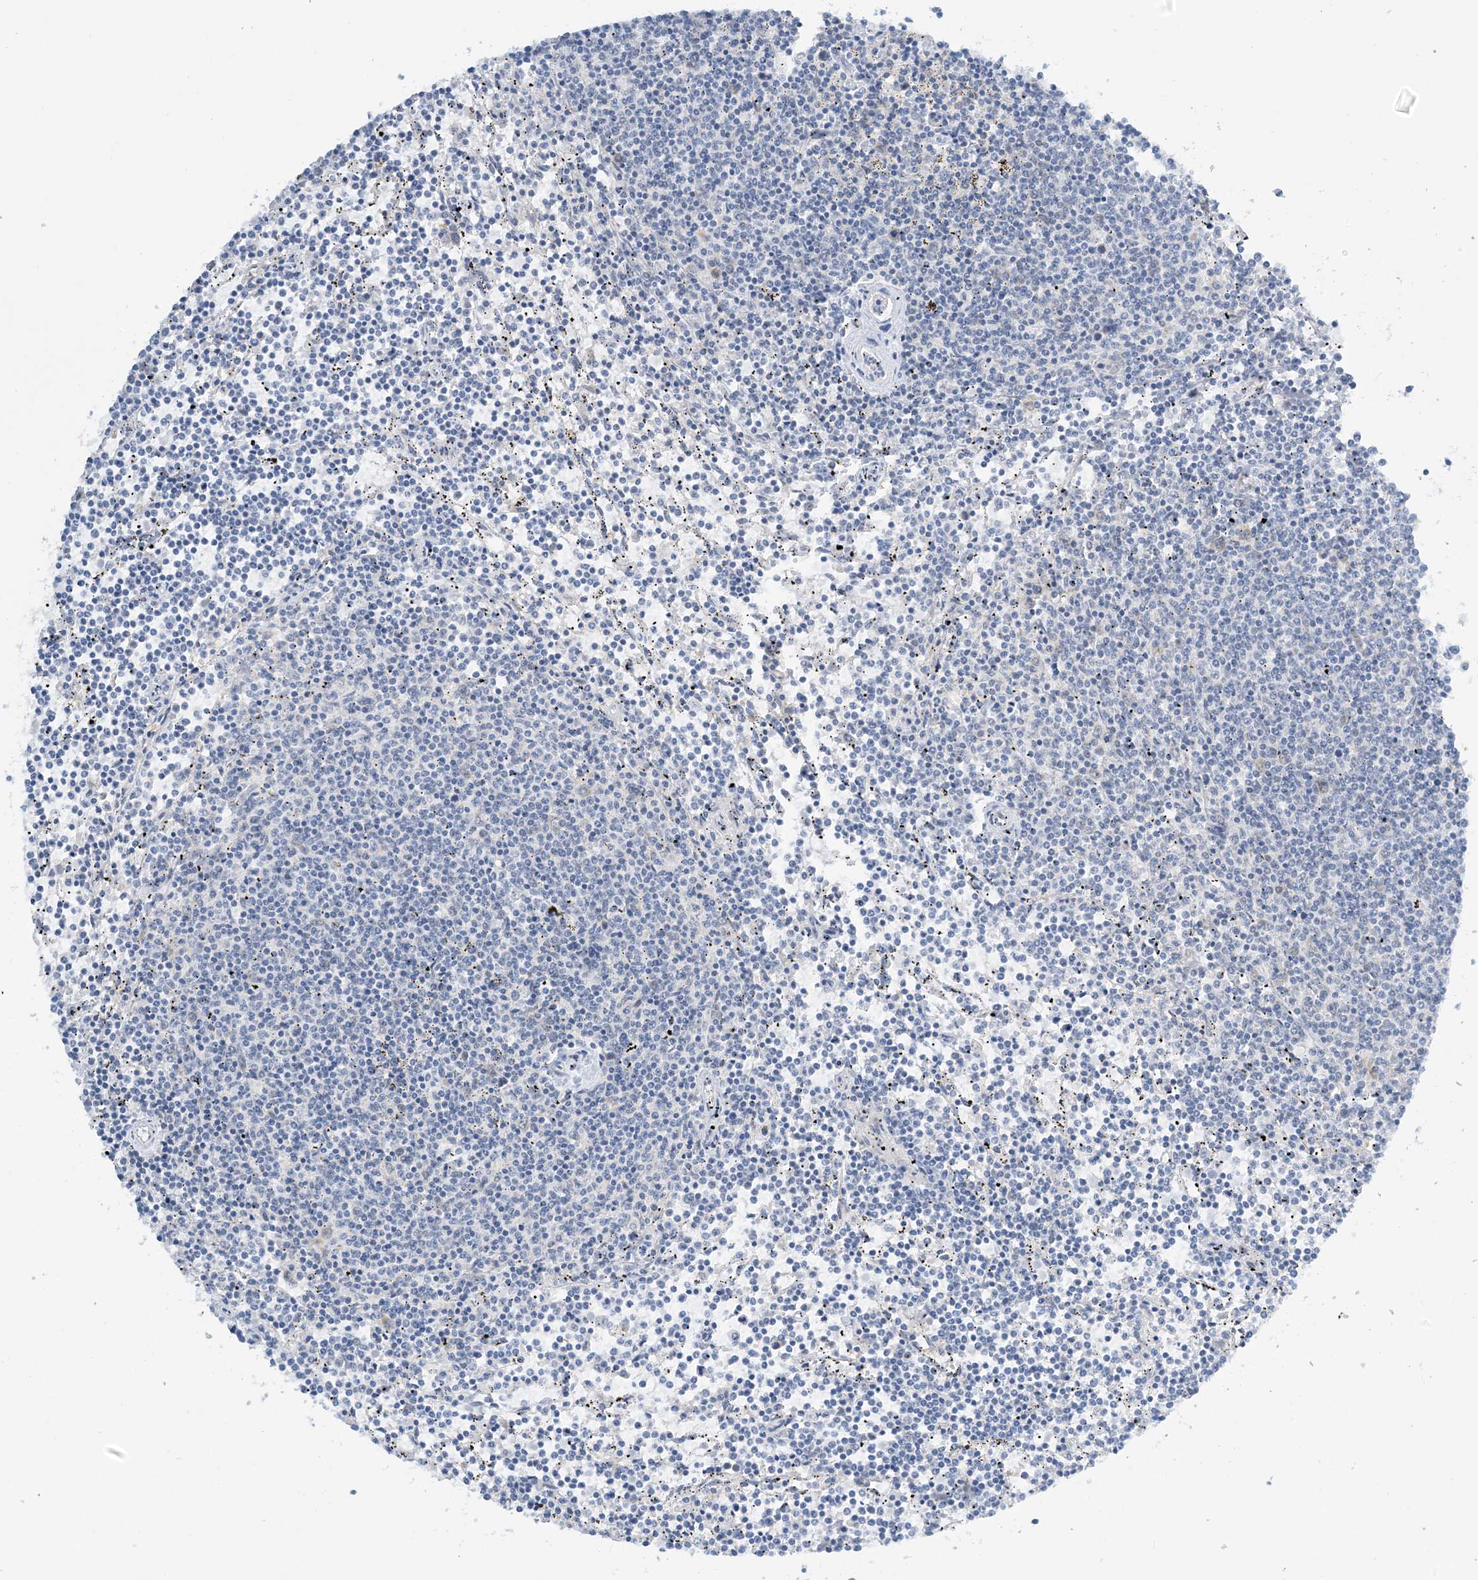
{"staining": {"intensity": "negative", "quantity": "none", "location": "none"}, "tissue": "lymphoma", "cell_type": "Tumor cells", "image_type": "cancer", "snomed": [{"axis": "morphology", "description": "Malignant lymphoma, non-Hodgkin's type, Low grade"}, {"axis": "topography", "description": "Spleen"}], "caption": "Lymphoma was stained to show a protein in brown. There is no significant staining in tumor cells.", "gene": "MRPS18A", "patient": {"sex": "female", "age": 50}}